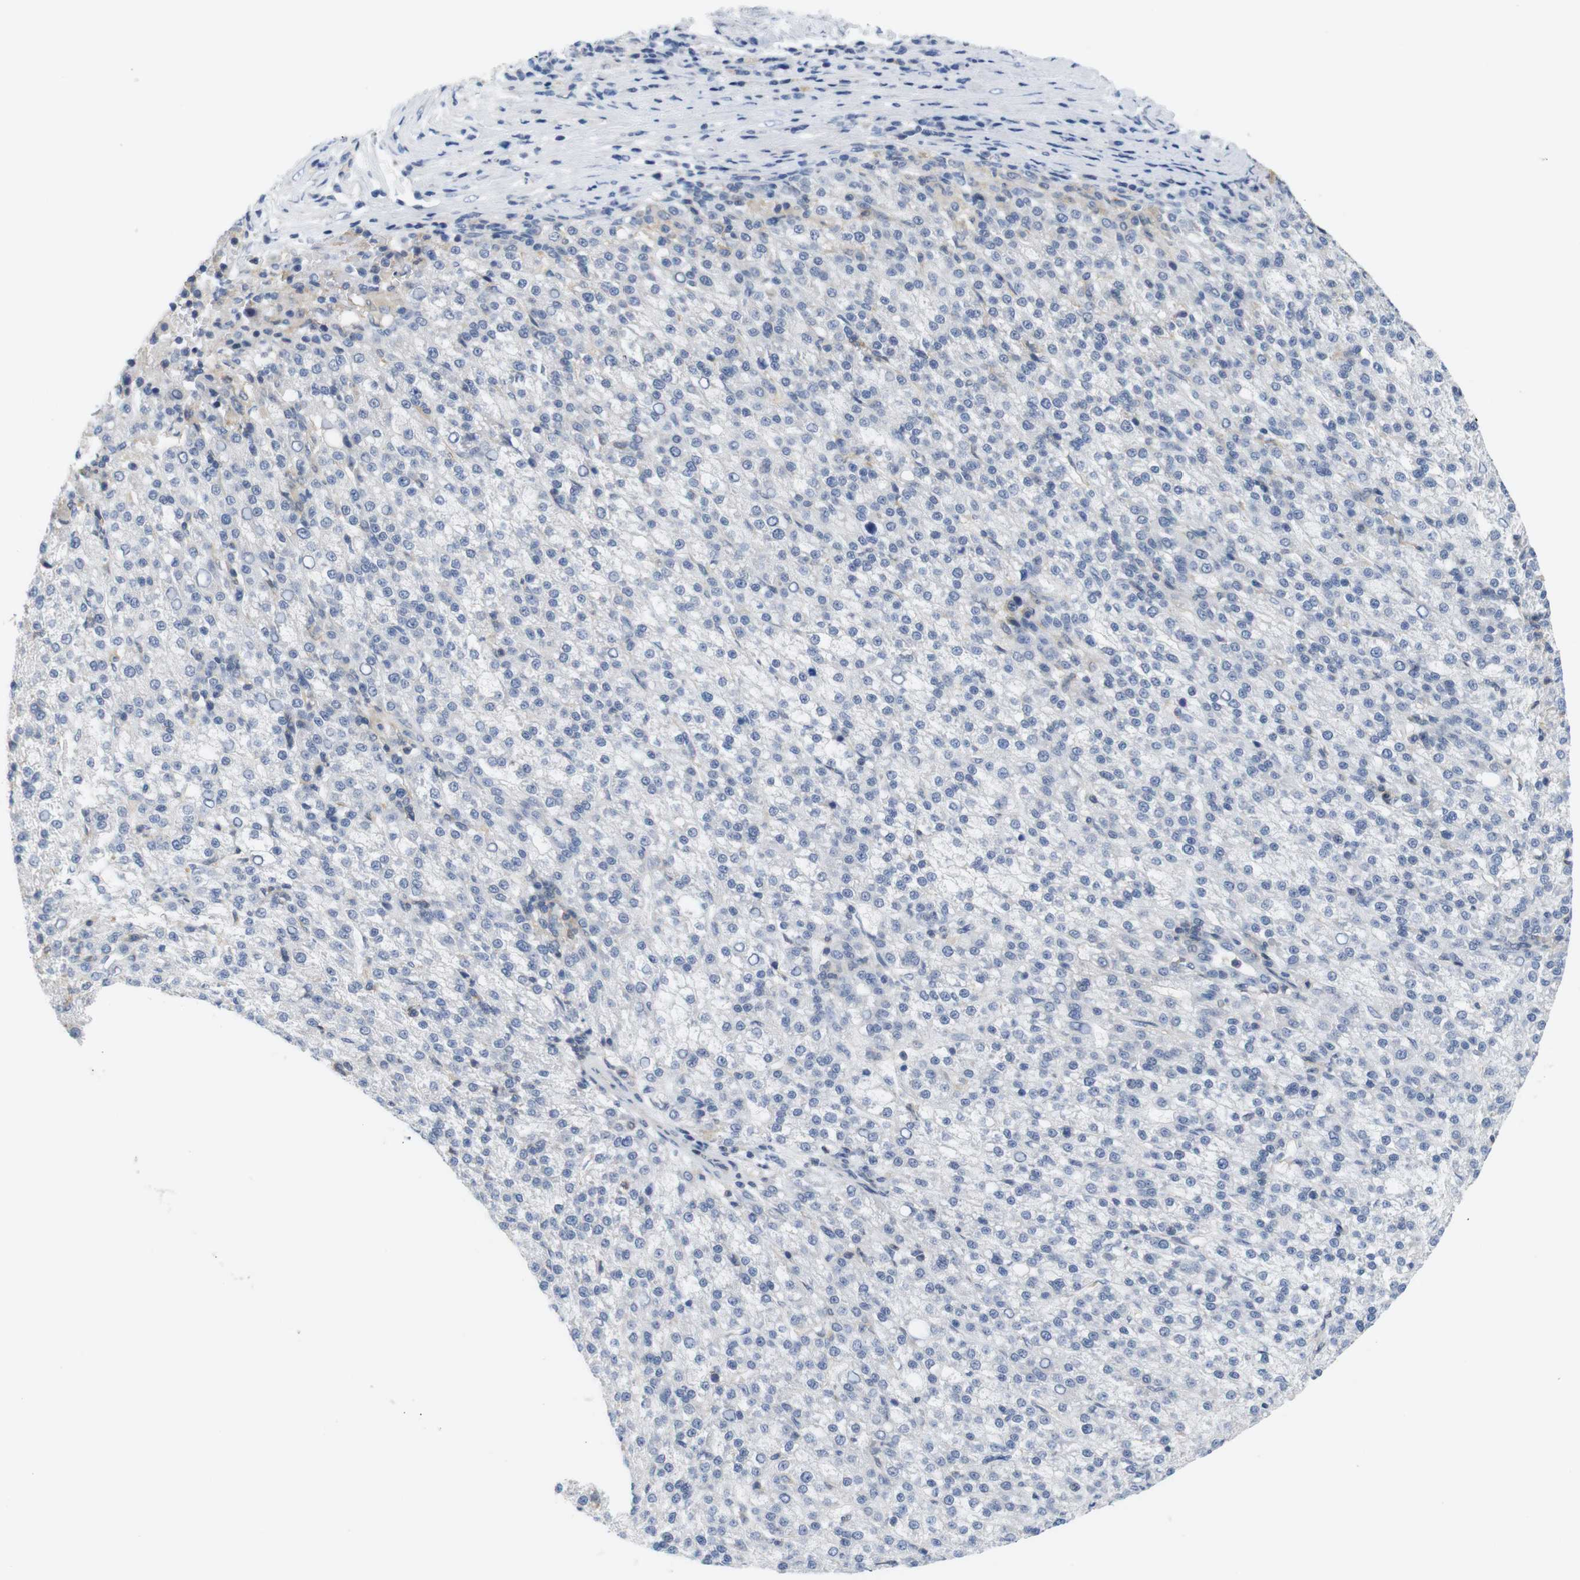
{"staining": {"intensity": "negative", "quantity": "none", "location": "none"}, "tissue": "liver cancer", "cell_type": "Tumor cells", "image_type": "cancer", "snomed": [{"axis": "morphology", "description": "Carcinoma, Hepatocellular, NOS"}, {"axis": "topography", "description": "Liver"}], "caption": "This is a image of immunohistochemistry staining of liver cancer (hepatocellular carcinoma), which shows no expression in tumor cells.", "gene": "OTOF", "patient": {"sex": "female", "age": 58}}